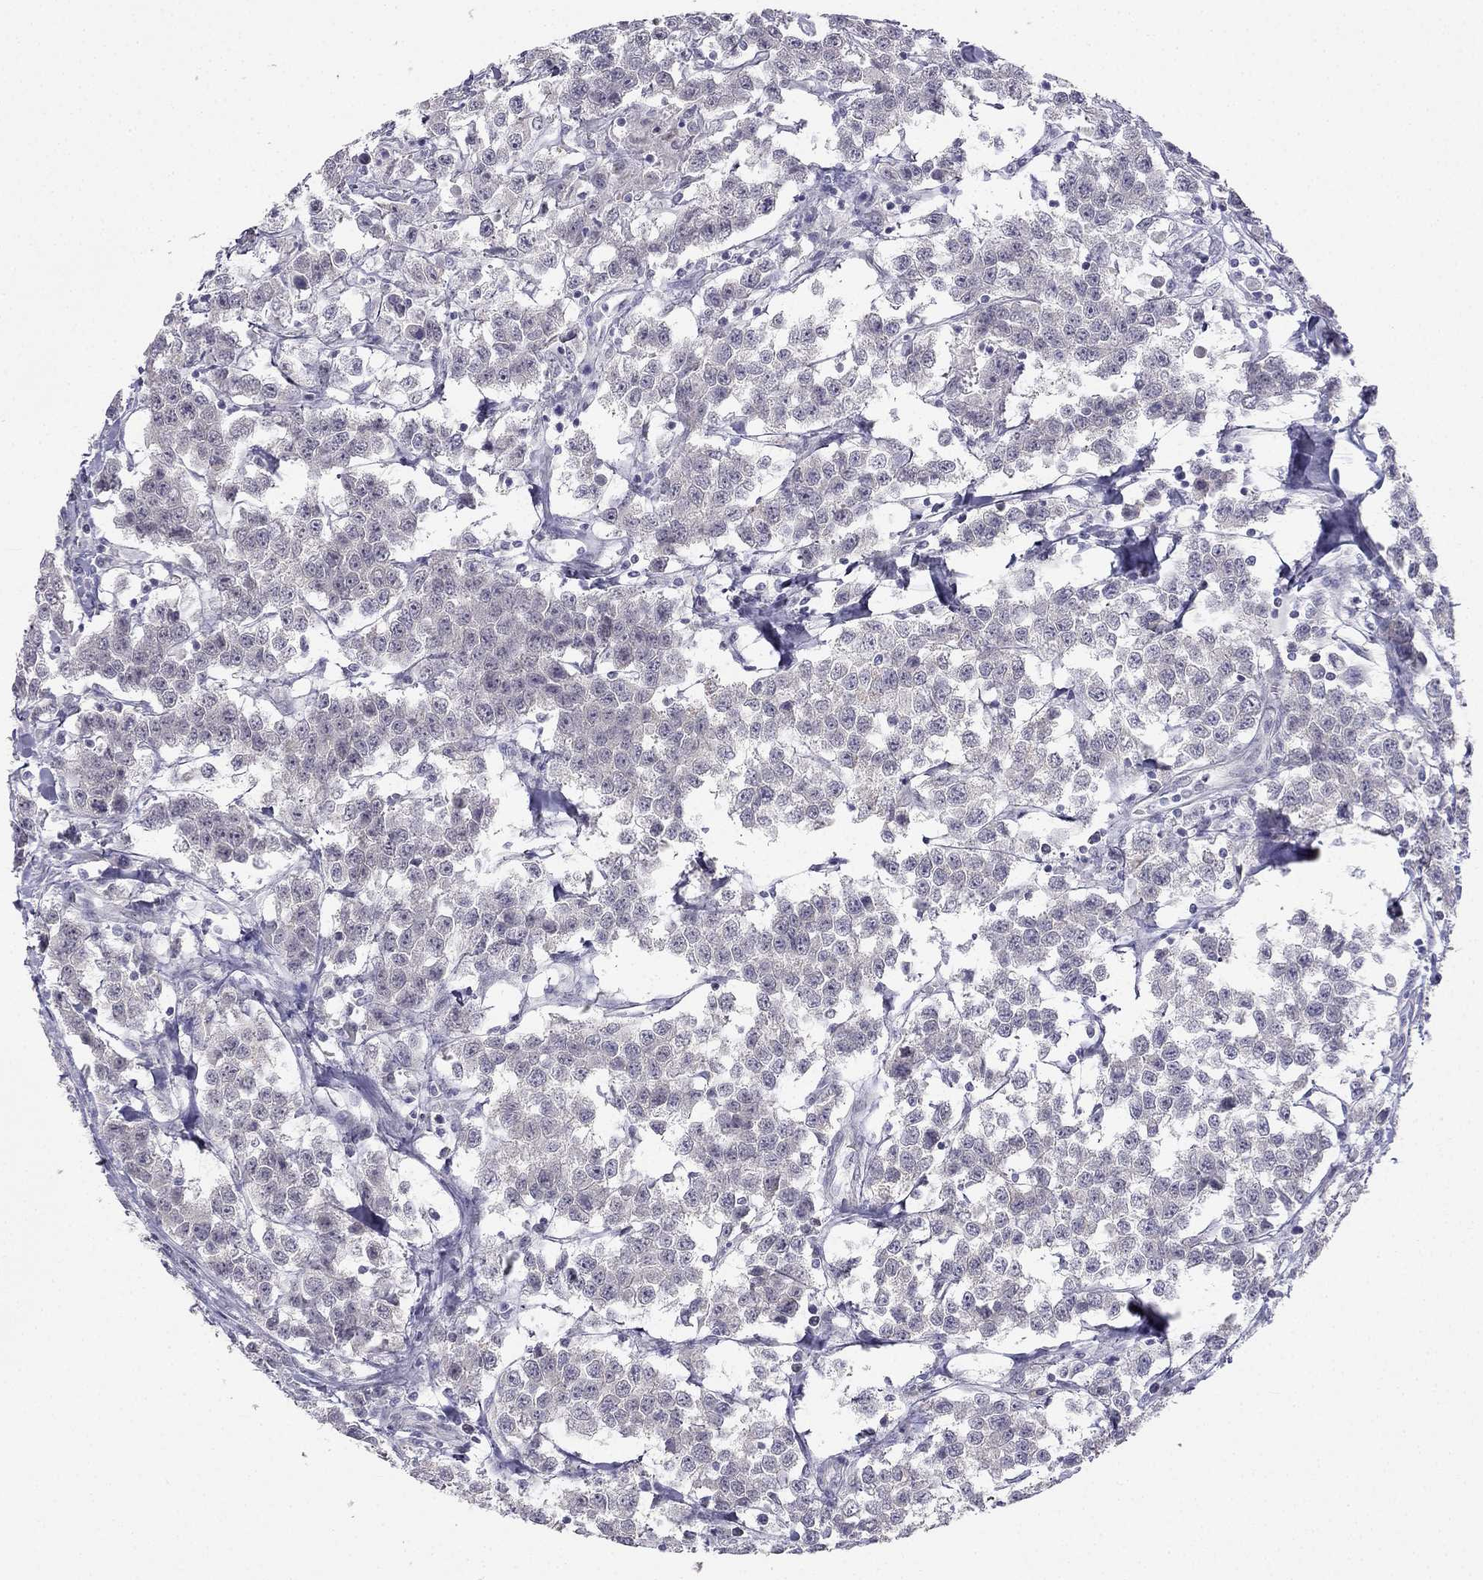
{"staining": {"intensity": "negative", "quantity": "none", "location": "none"}, "tissue": "testis cancer", "cell_type": "Tumor cells", "image_type": "cancer", "snomed": [{"axis": "morphology", "description": "Seminoma, NOS"}, {"axis": "topography", "description": "Testis"}], "caption": "IHC of testis seminoma exhibits no positivity in tumor cells. (DAB (3,3'-diaminobenzidine) immunohistochemistry (IHC) with hematoxylin counter stain).", "gene": "C16orf89", "patient": {"sex": "male", "age": 59}}